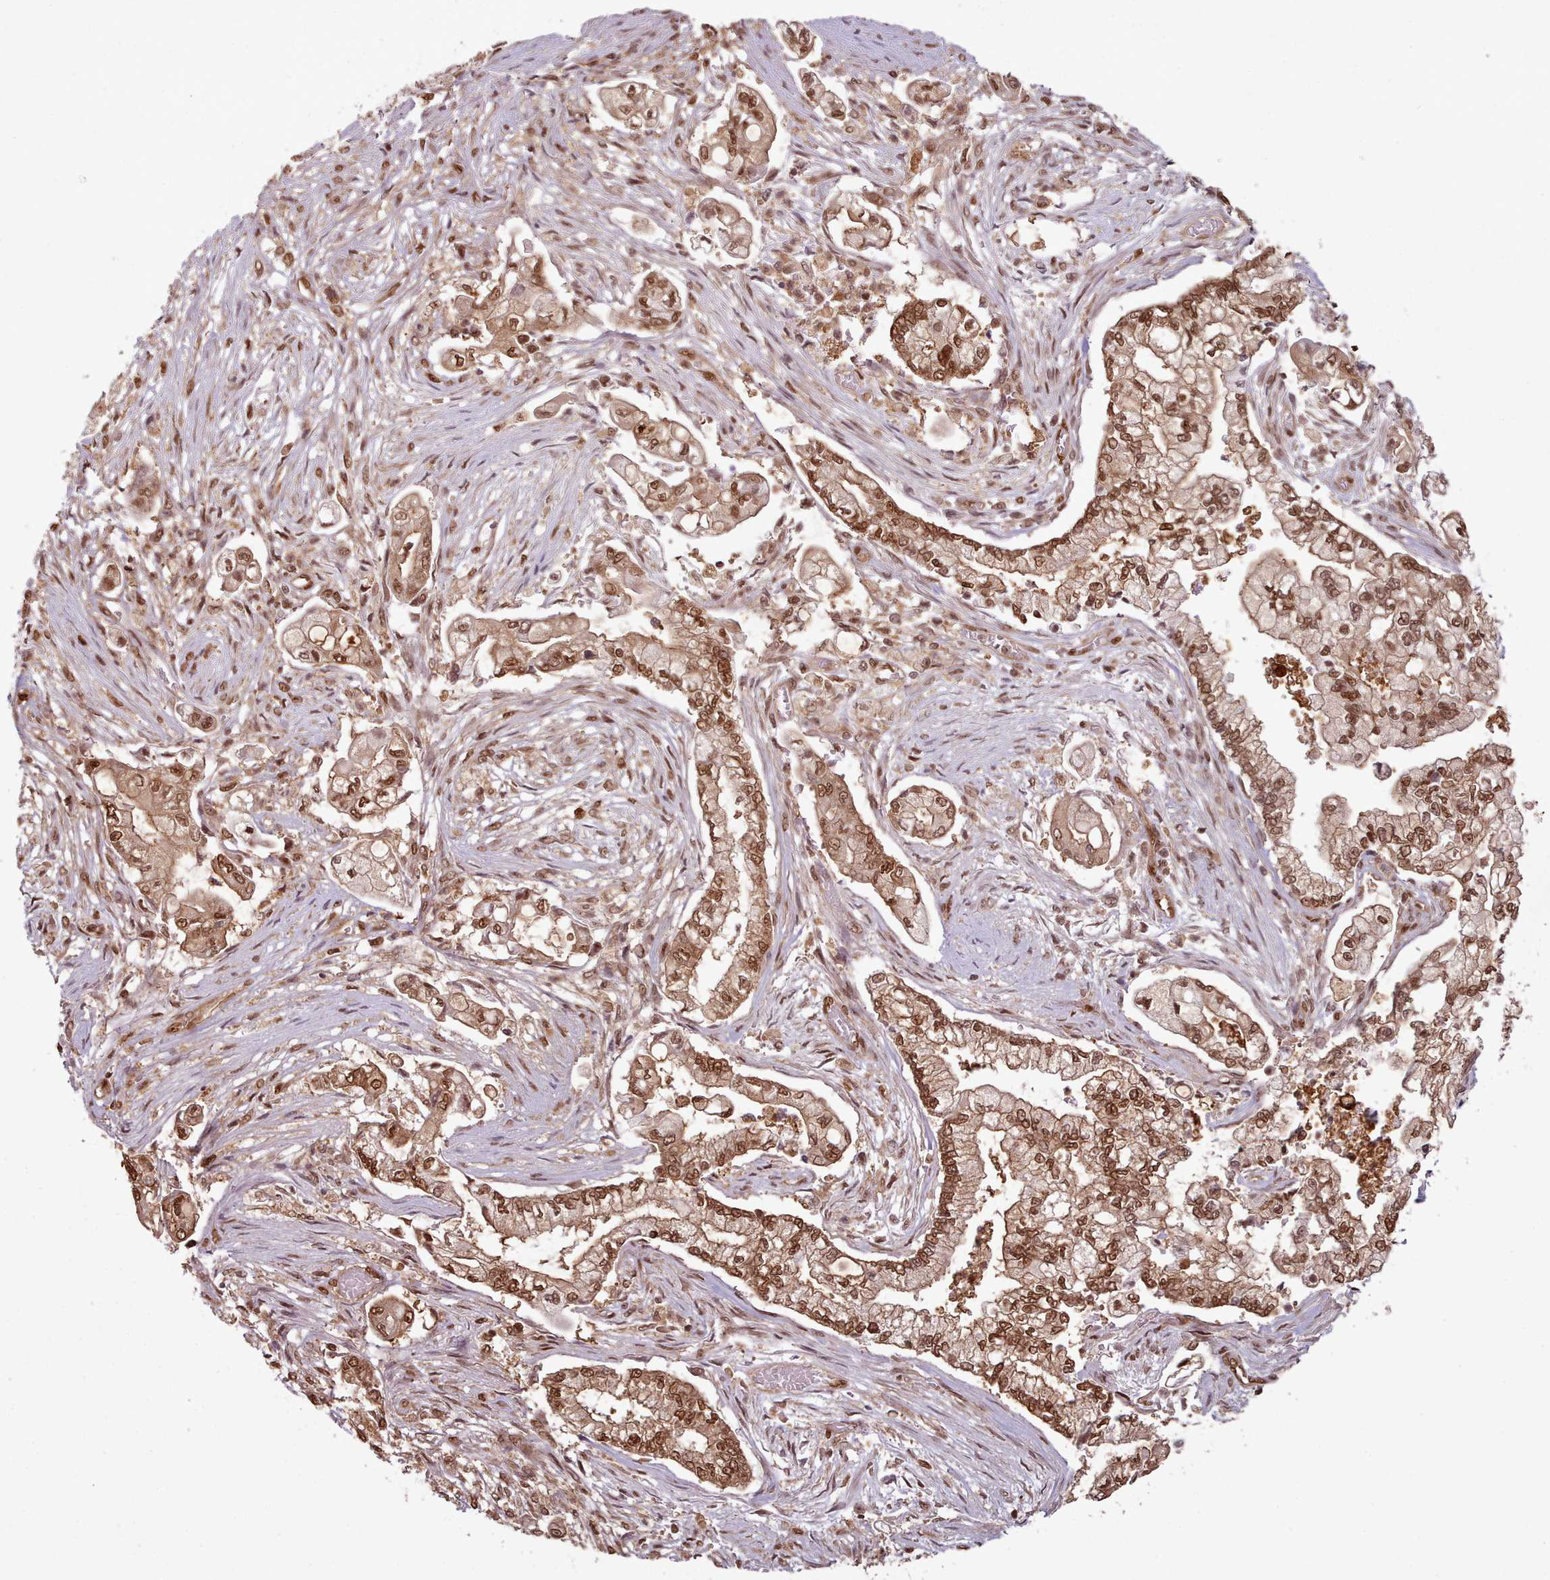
{"staining": {"intensity": "moderate", "quantity": ">75%", "location": "cytoplasmic/membranous,nuclear"}, "tissue": "pancreatic cancer", "cell_type": "Tumor cells", "image_type": "cancer", "snomed": [{"axis": "morphology", "description": "Adenocarcinoma, NOS"}, {"axis": "topography", "description": "Pancreas"}], "caption": "Brown immunohistochemical staining in human pancreatic adenocarcinoma exhibits moderate cytoplasmic/membranous and nuclear positivity in approximately >75% of tumor cells.", "gene": "RPS27A", "patient": {"sex": "female", "age": 69}}